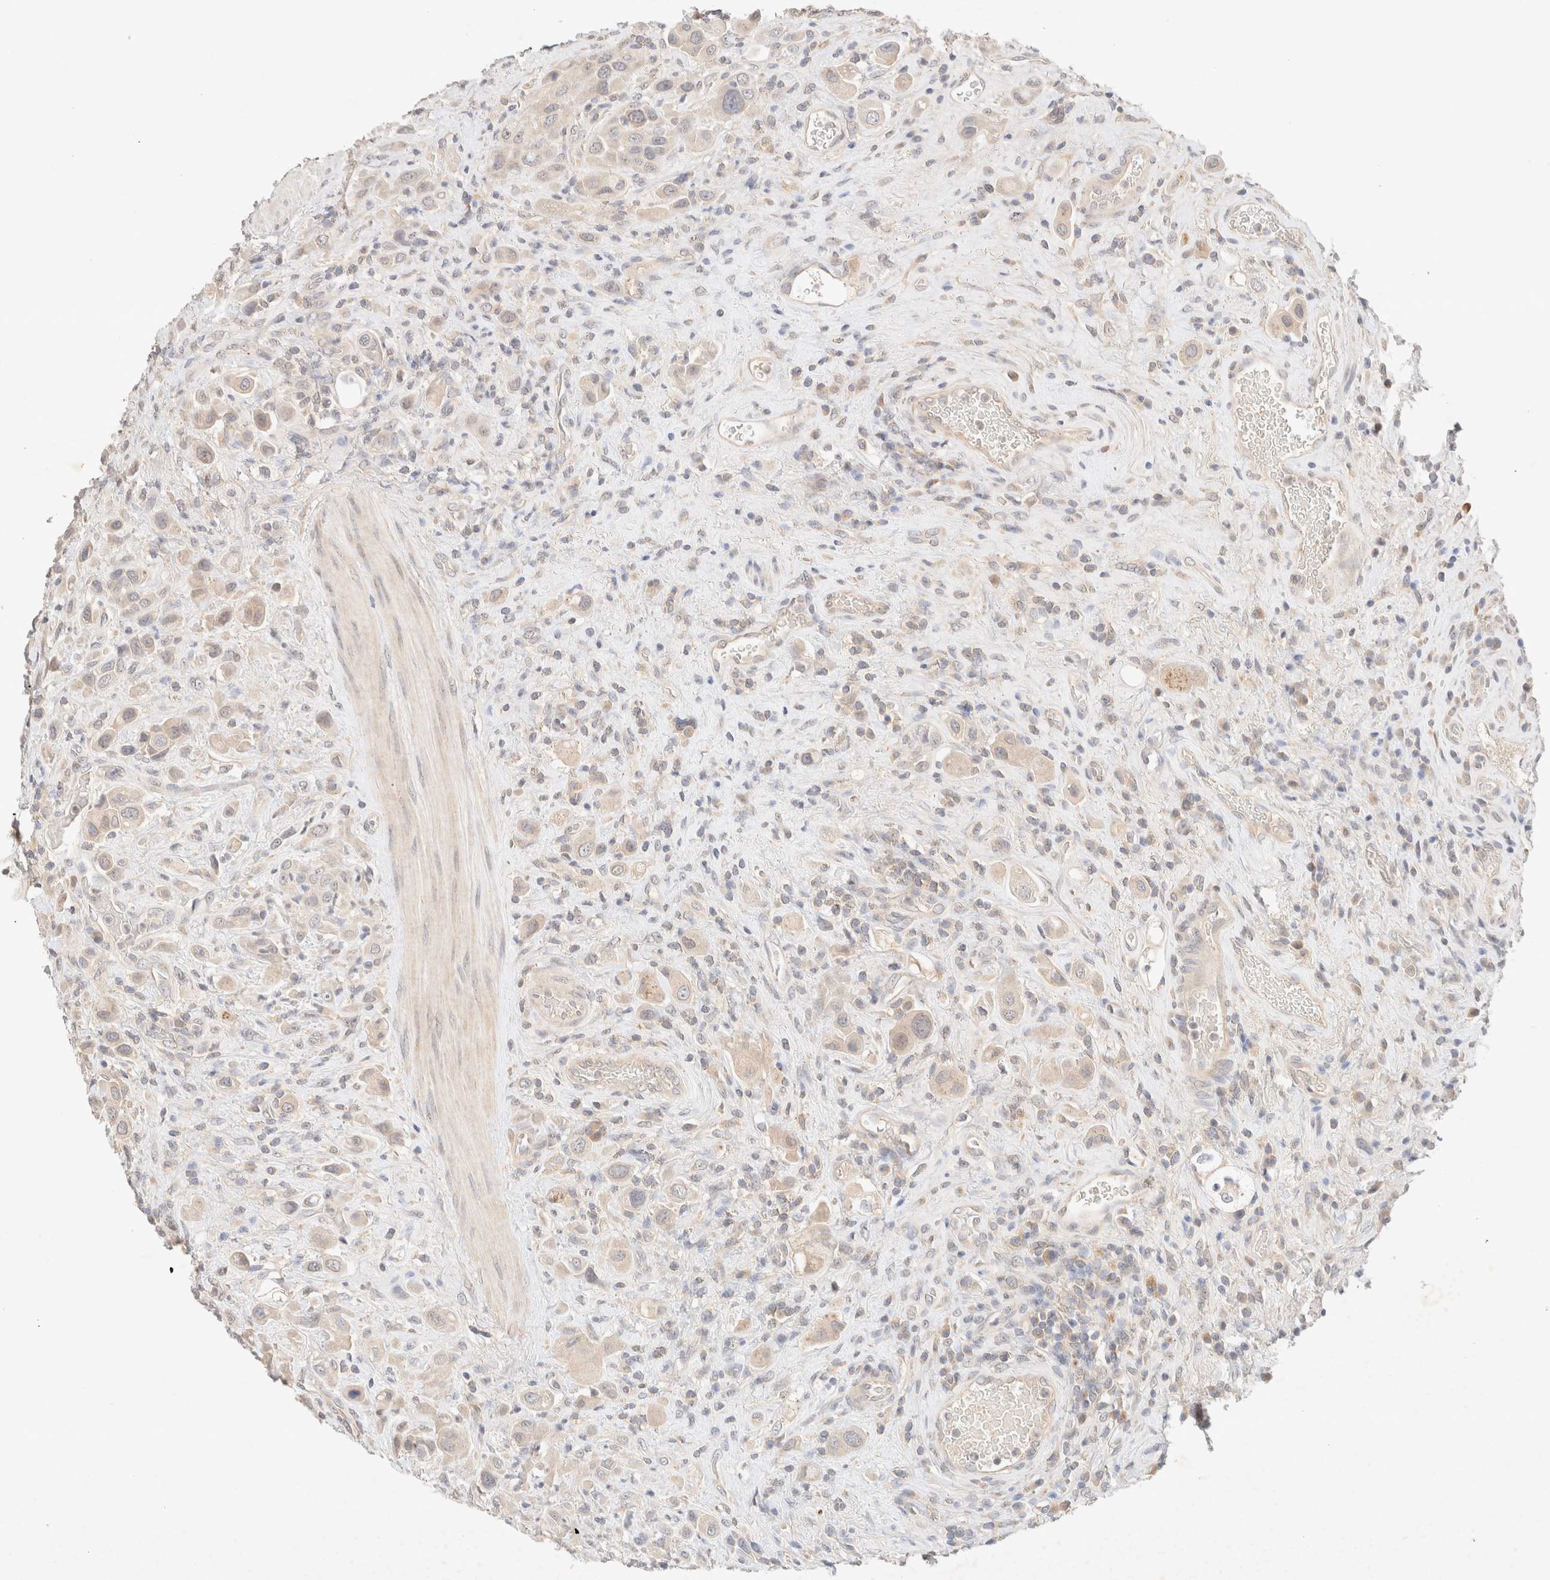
{"staining": {"intensity": "weak", "quantity": "<25%", "location": "cytoplasmic/membranous"}, "tissue": "urothelial cancer", "cell_type": "Tumor cells", "image_type": "cancer", "snomed": [{"axis": "morphology", "description": "Urothelial carcinoma, High grade"}, {"axis": "topography", "description": "Urinary bladder"}], "caption": "A high-resolution micrograph shows immunohistochemistry (IHC) staining of urothelial cancer, which exhibits no significant expression in tumor cells. (Brightfield microscopy of DAB immunohistochemistry at high magnification).", "gene": "SARM1", "patient": {"sex": "male", "age": 50}}